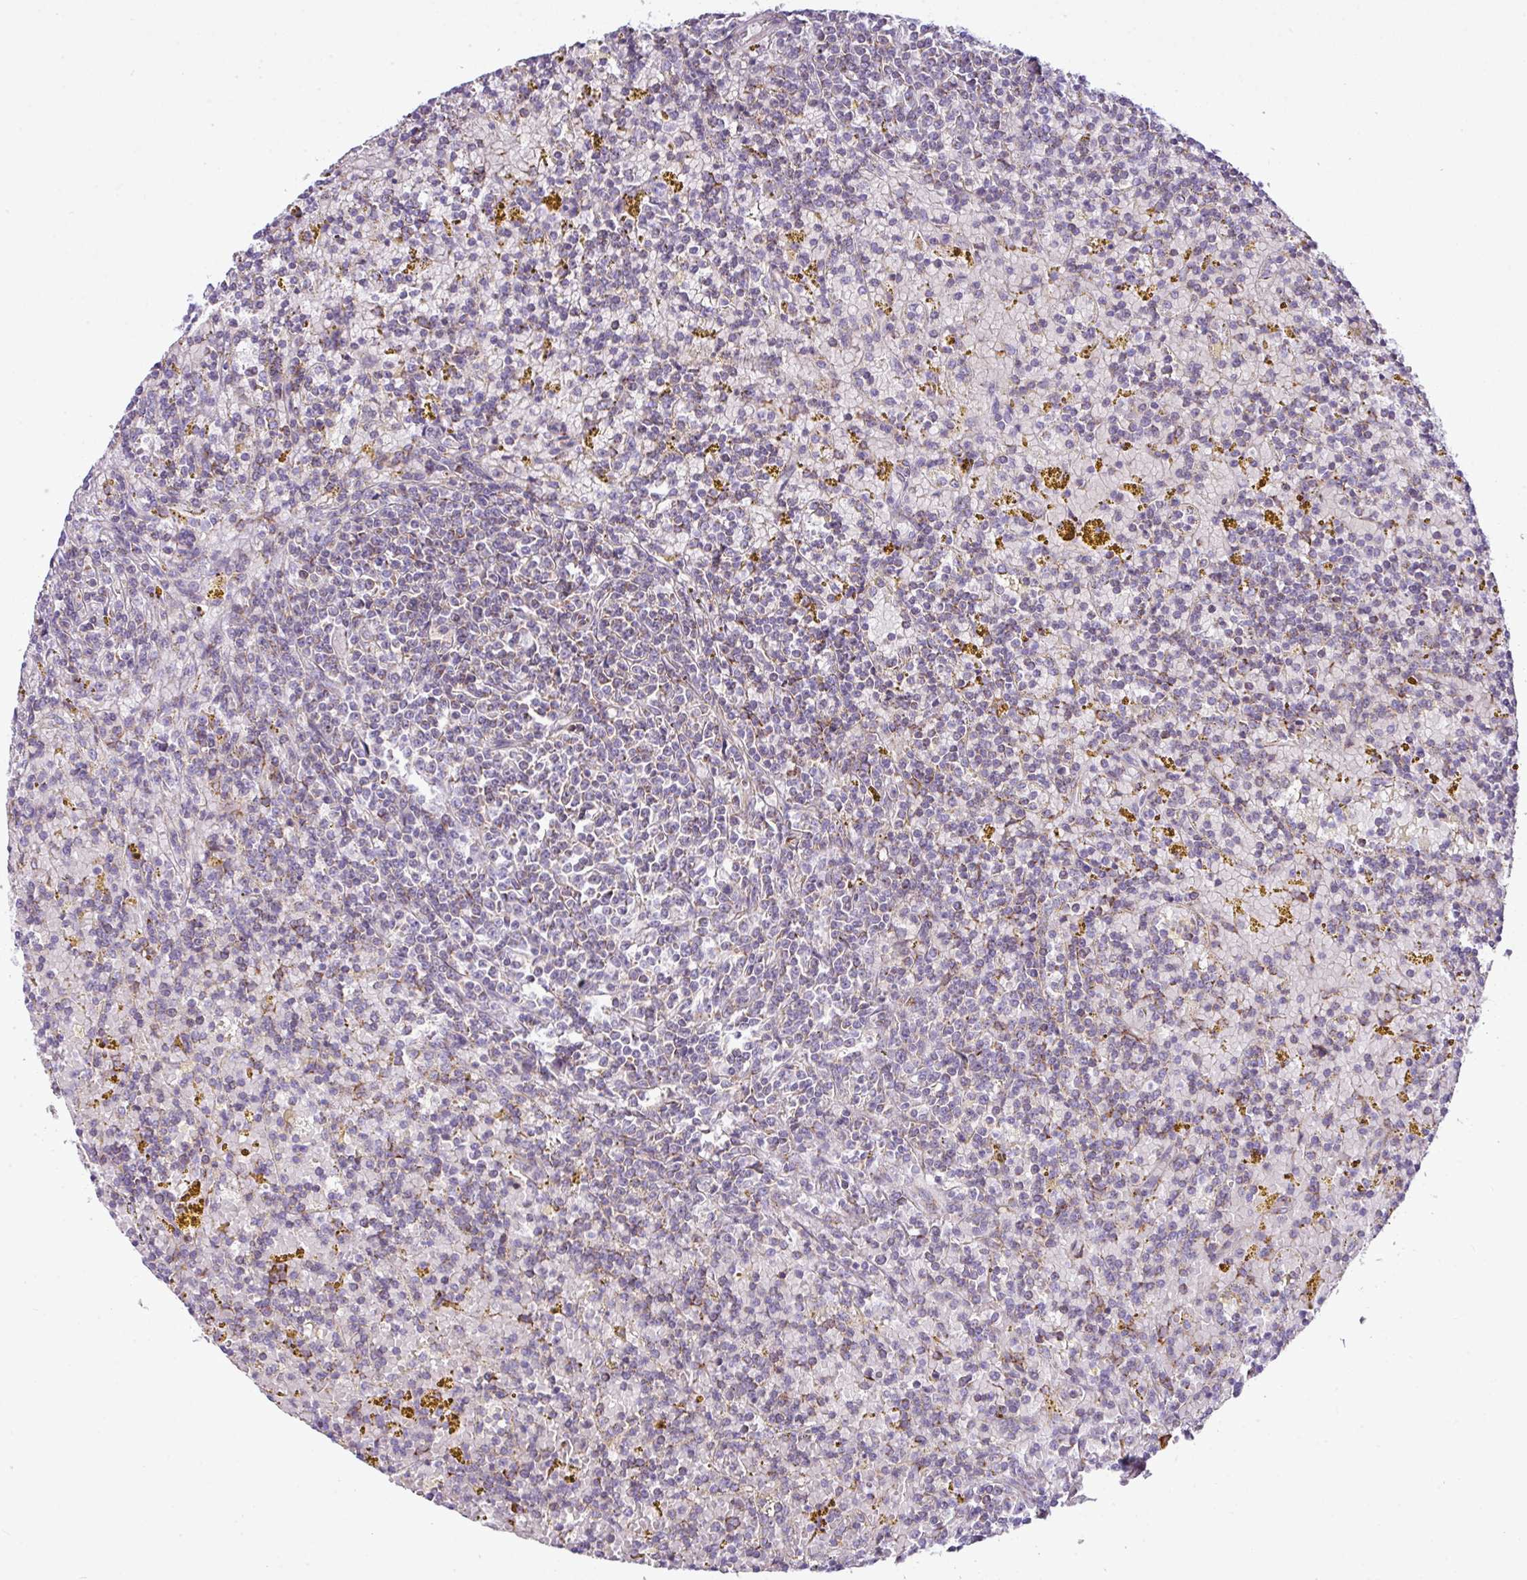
{"staining": {"intensity": "negative", "quantity": "none", "location": "none"}, "tissue": "lymphoma", "cell_type": "Tumor cells", "image_type": "cancer", "snomed": [{"axis": "morphology", "description": "Malignant lymphoma, non-Hodgkin's type, Low grade"}, {"axis": "topography", "description": "Spleen"}, {"axis": "topography", "description": "Lymph node"}], "caption": "Tumor cells show no significant positivity in lymphoma.", "gene": "CFAP97", "patient": {"sex": "female", "age": 66}}